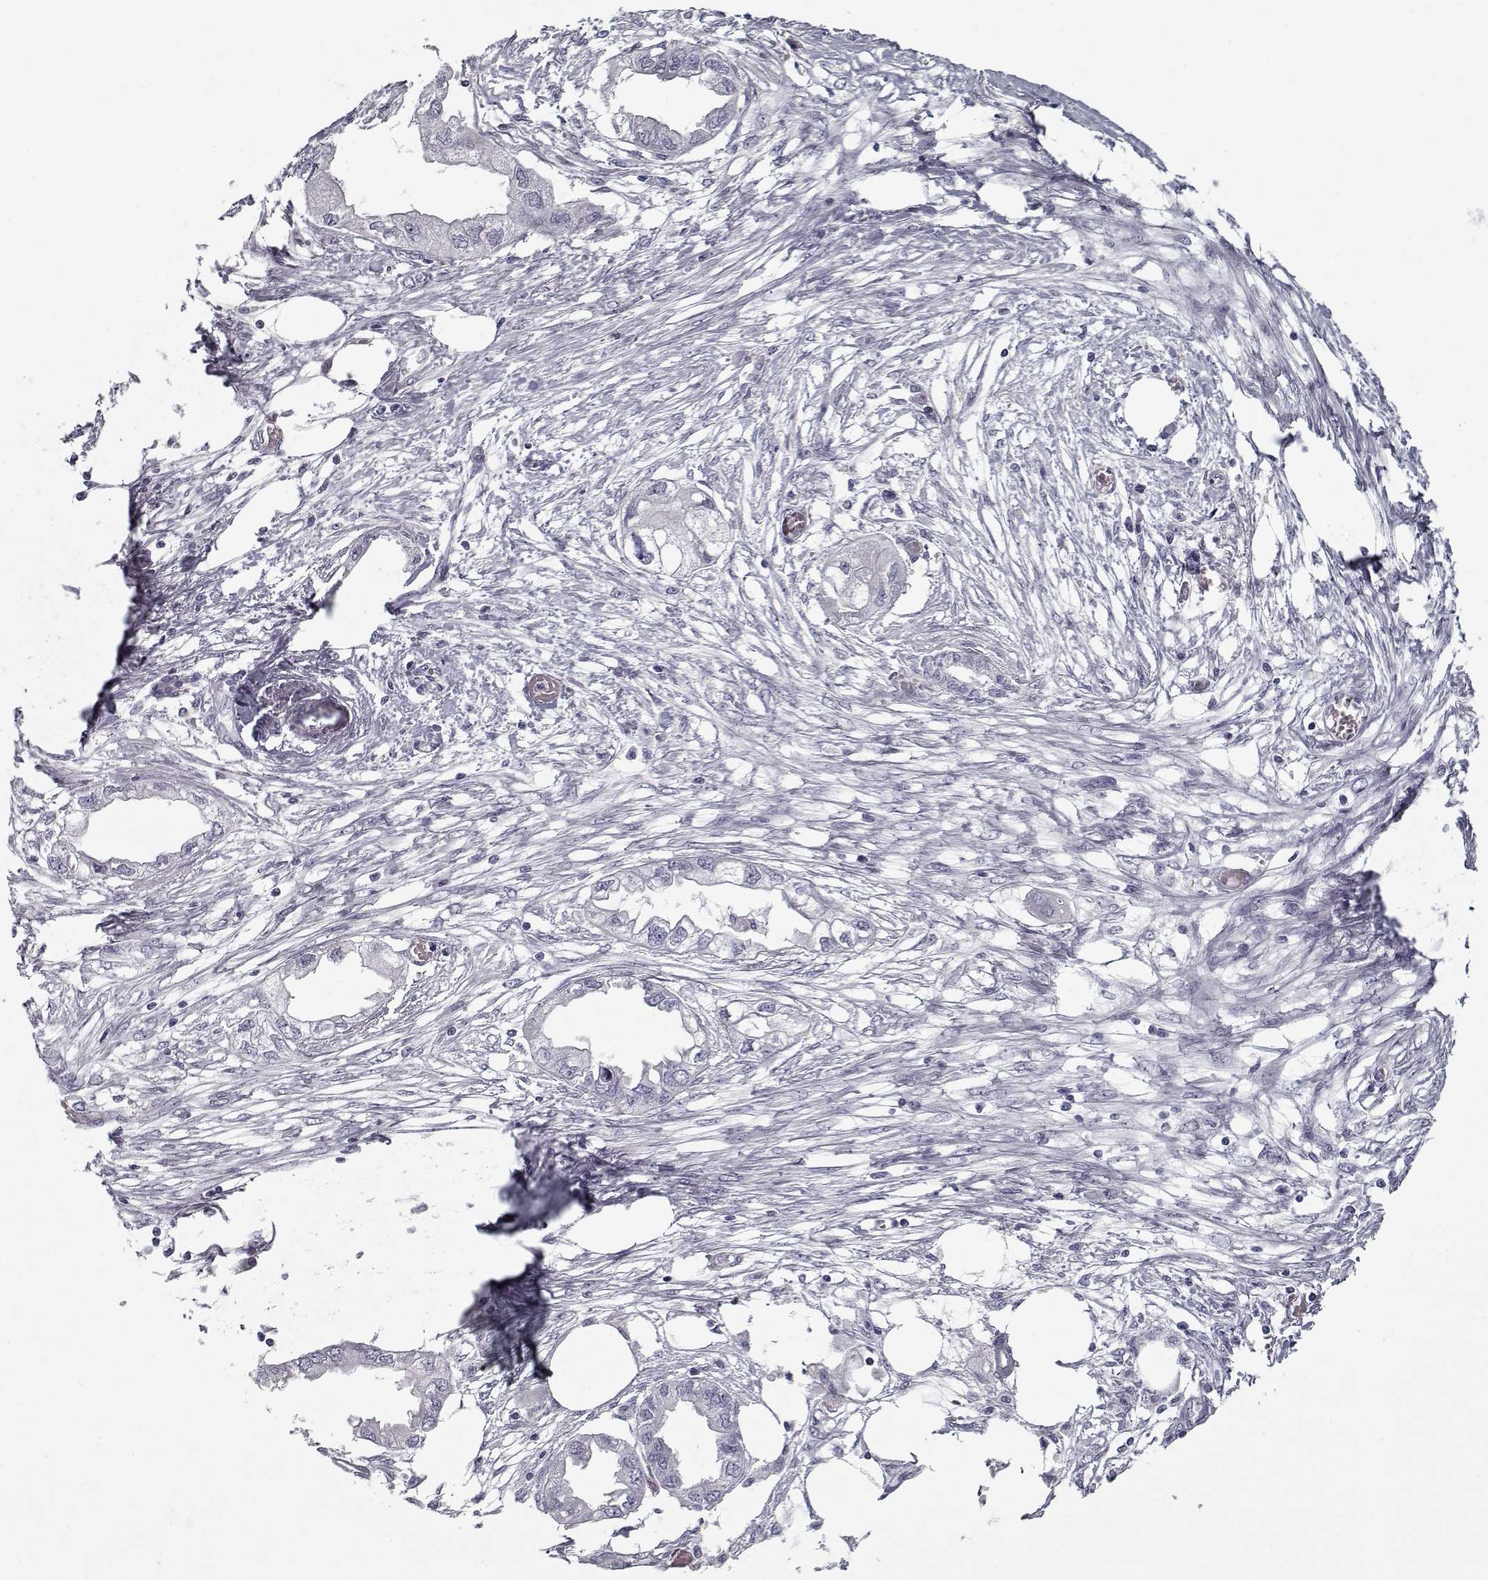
{"staining": {"intensity": "negative", "quantity": "none", "location": "none"}, "tissue": "endometrial cancer", "cell_type": "Tumor cells", "image_type": "cancer", "snomed": [{"axis": "morphology", "description": "Adenocarcinoma, NOS"}, {"axis": "morphology", "description": "Adenocarcinoma, metastatic, NOS"}, {"axis": "topography", "description": "Adipose tissue"}, {"axis": "topography", "description": "Endometrium"}], "caption": "Tumor cells are negative for protein expression in human endometrial cancer (adenocarcinoma).", "gene": "SPACA9", "patient": {"sex": "female", "age": 67}}